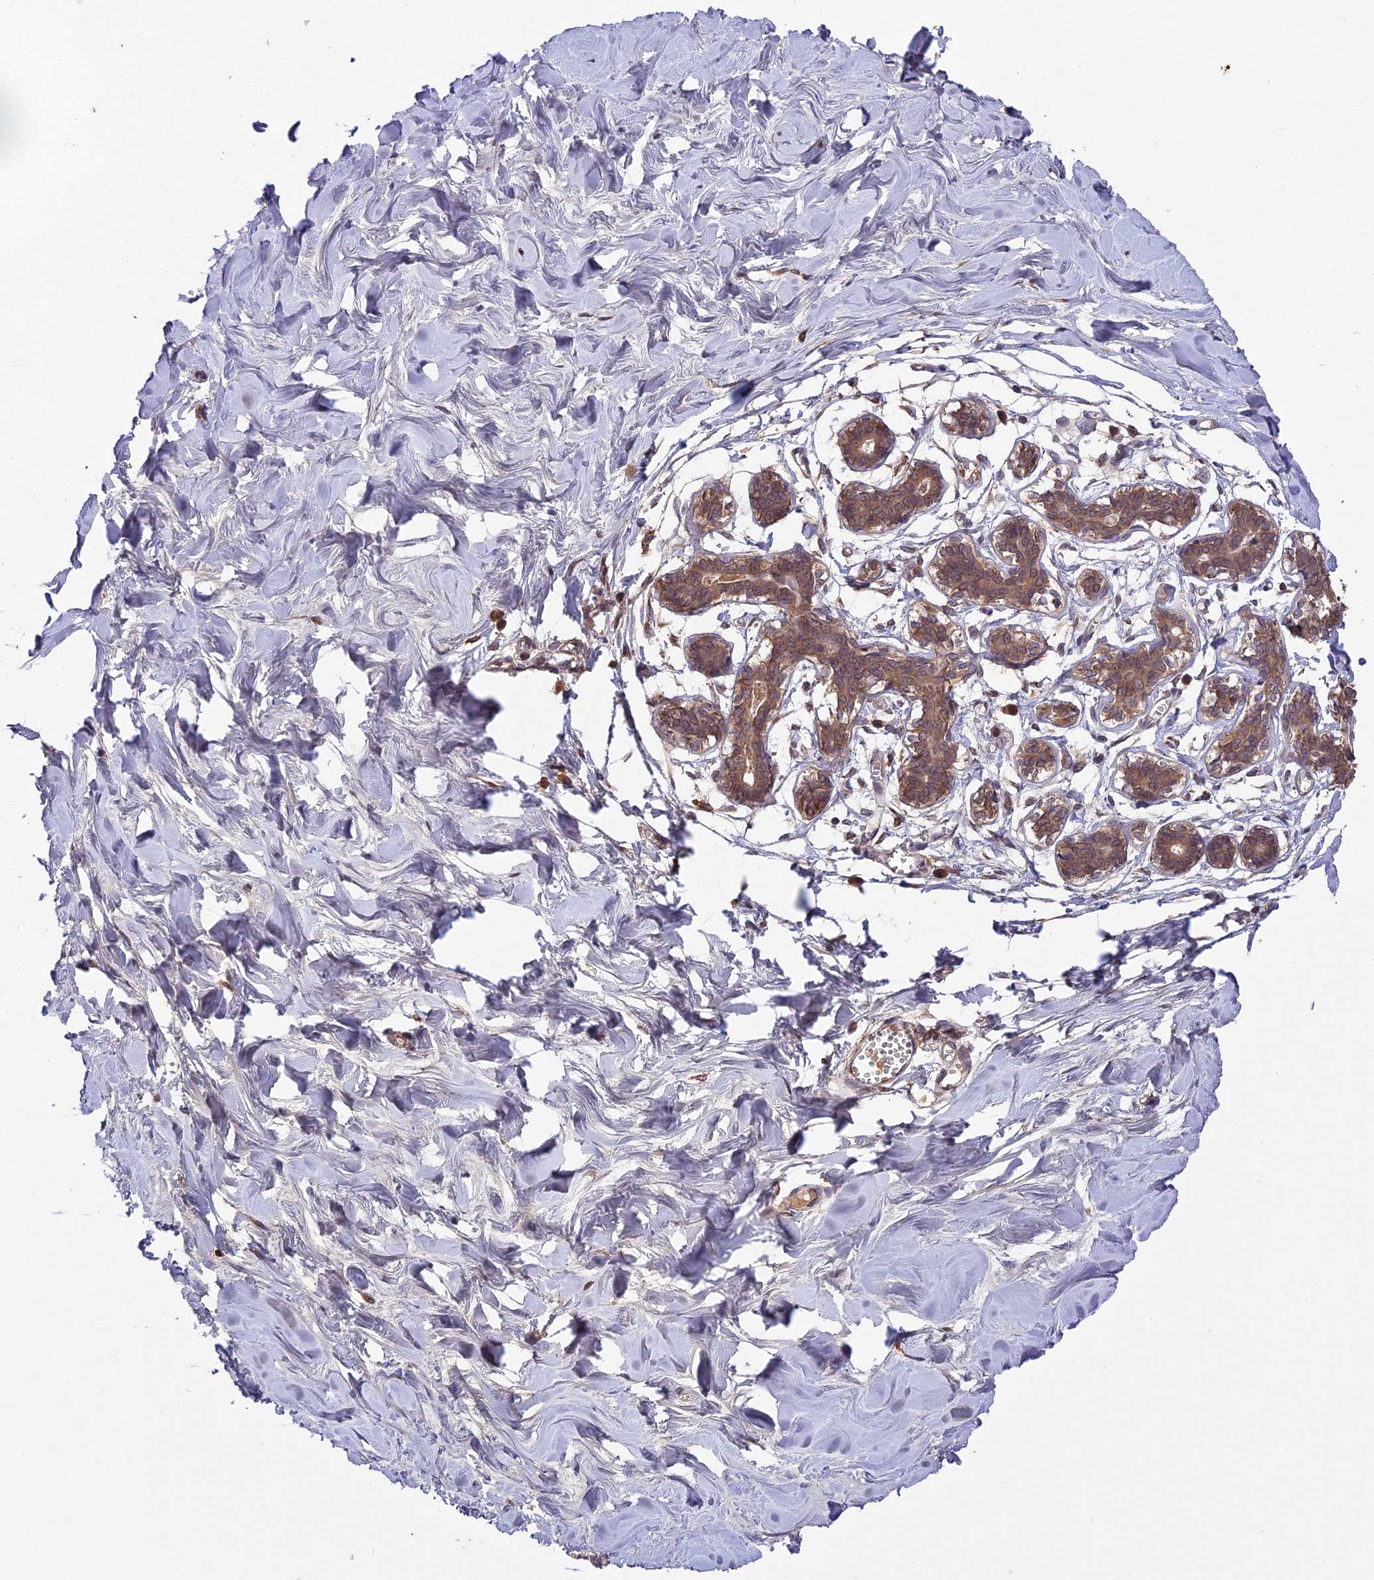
{"staining": {"intensity": "weak", "quantity": "25%-75%", "location": "cytoplasmic/membranous"}, "tissue": "breast", "cell_type": "Adipocytes", "image_type": "normal", "snomed": [{"axis": "morphology", "description": "Normal tissue, NOS"}, {"axis": "topography", "description": "Breast"}], "caption": "An immunohistochemistry (IHC) micrograph of unremarkable tissue is shown. Protein staining in brown shows weak cytoplasmic/membranous positivity in breast within adipocytes.", "gene": "CHAC1", "patient": {"sex": "female", "age": 27}}